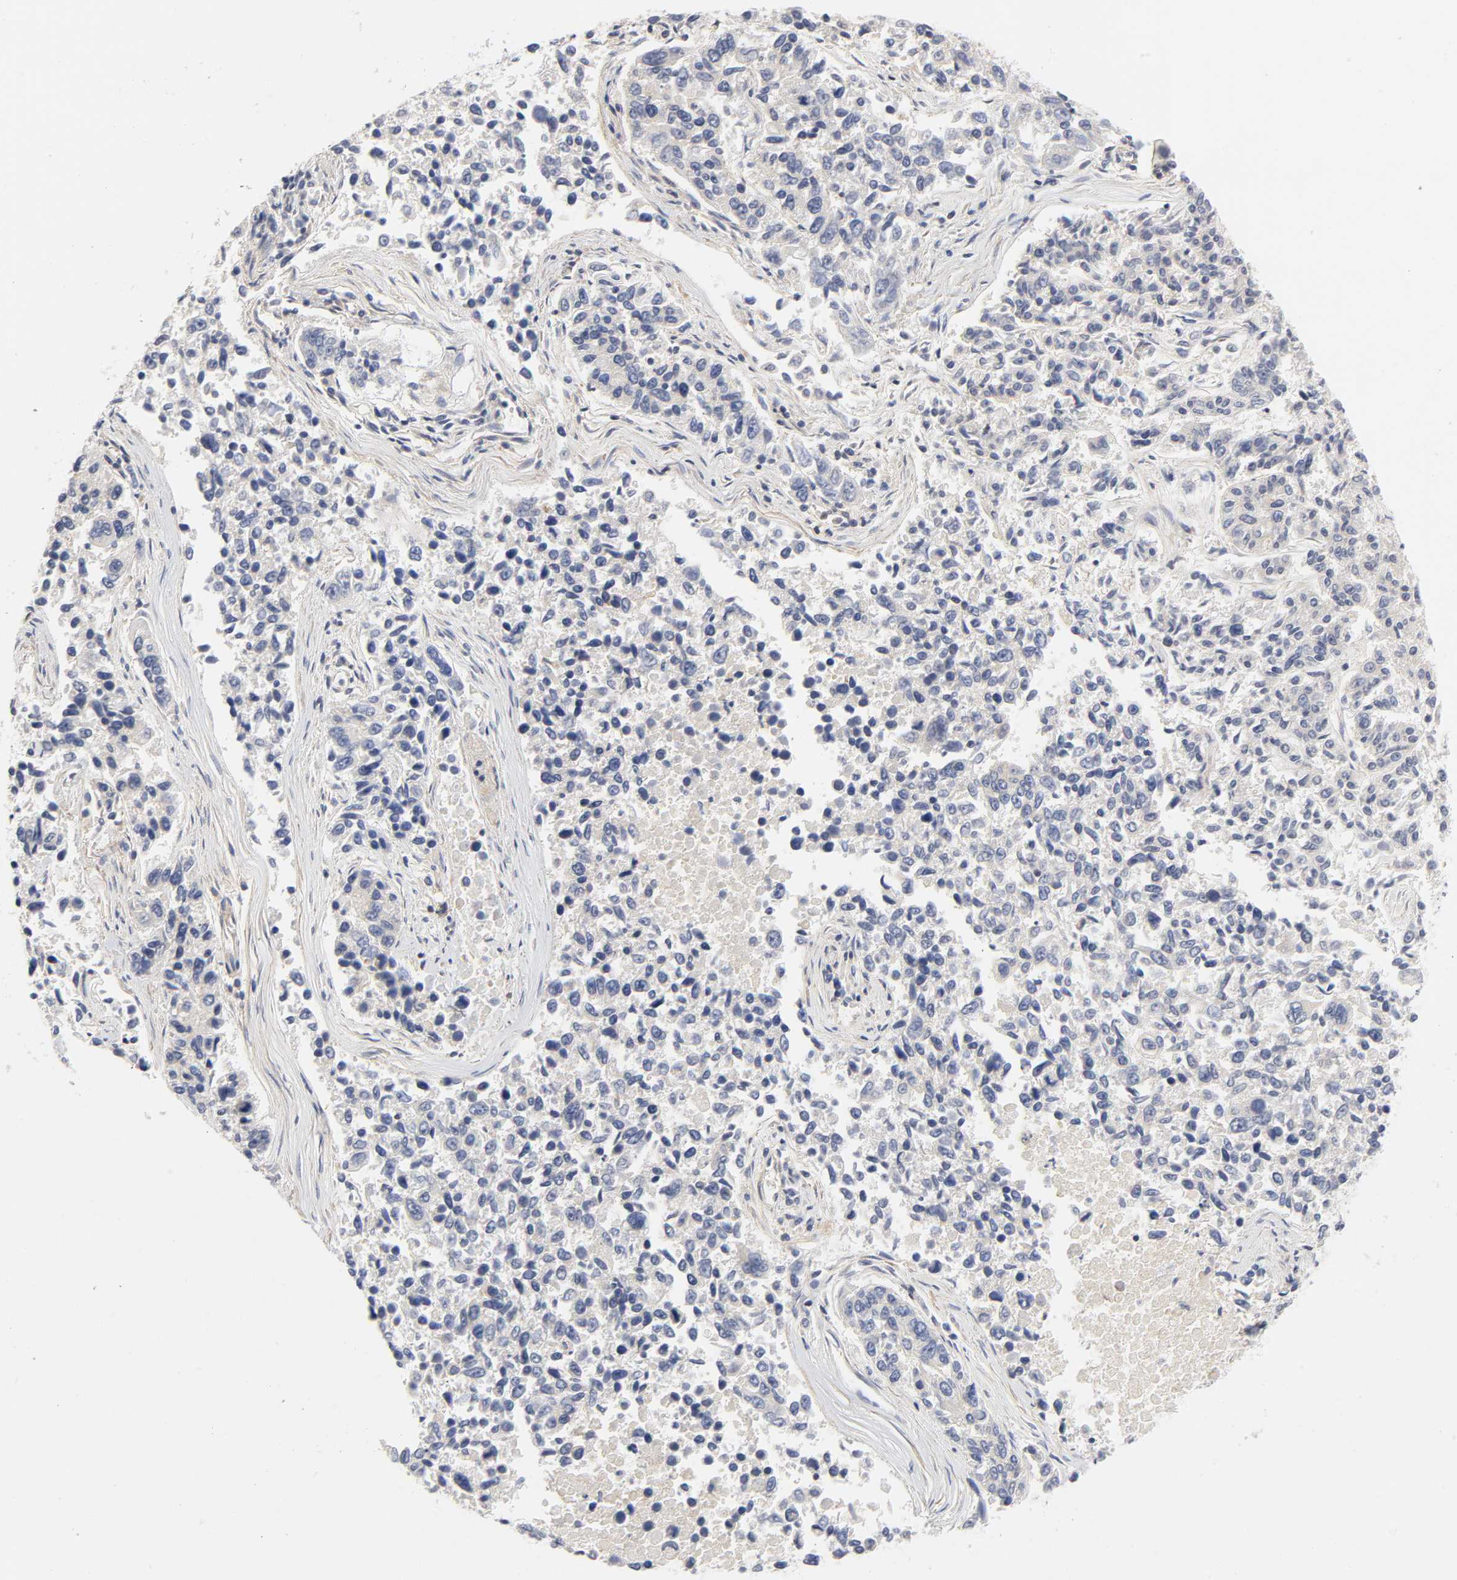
{"staining": {"intensity": "negative", "quantity": "none", "location": "none"}, "tissue": "lung cancer", "cell_type": "Tumor cells", "image_type": "cancer", "snomed": [{"axis": "morphology", "description": "Adenocarcinoma, NOS"}, {"axis": "topography", "description": "Lung"}], "caption": "An immunohistochemistry photomicrograph of adenocarcinoma (lung) is shown. There is no staining in tumor cells of adenocarcinoma (lung).", "gene": "ROCK1", "patient": {"sex": "male", "age": 84}}